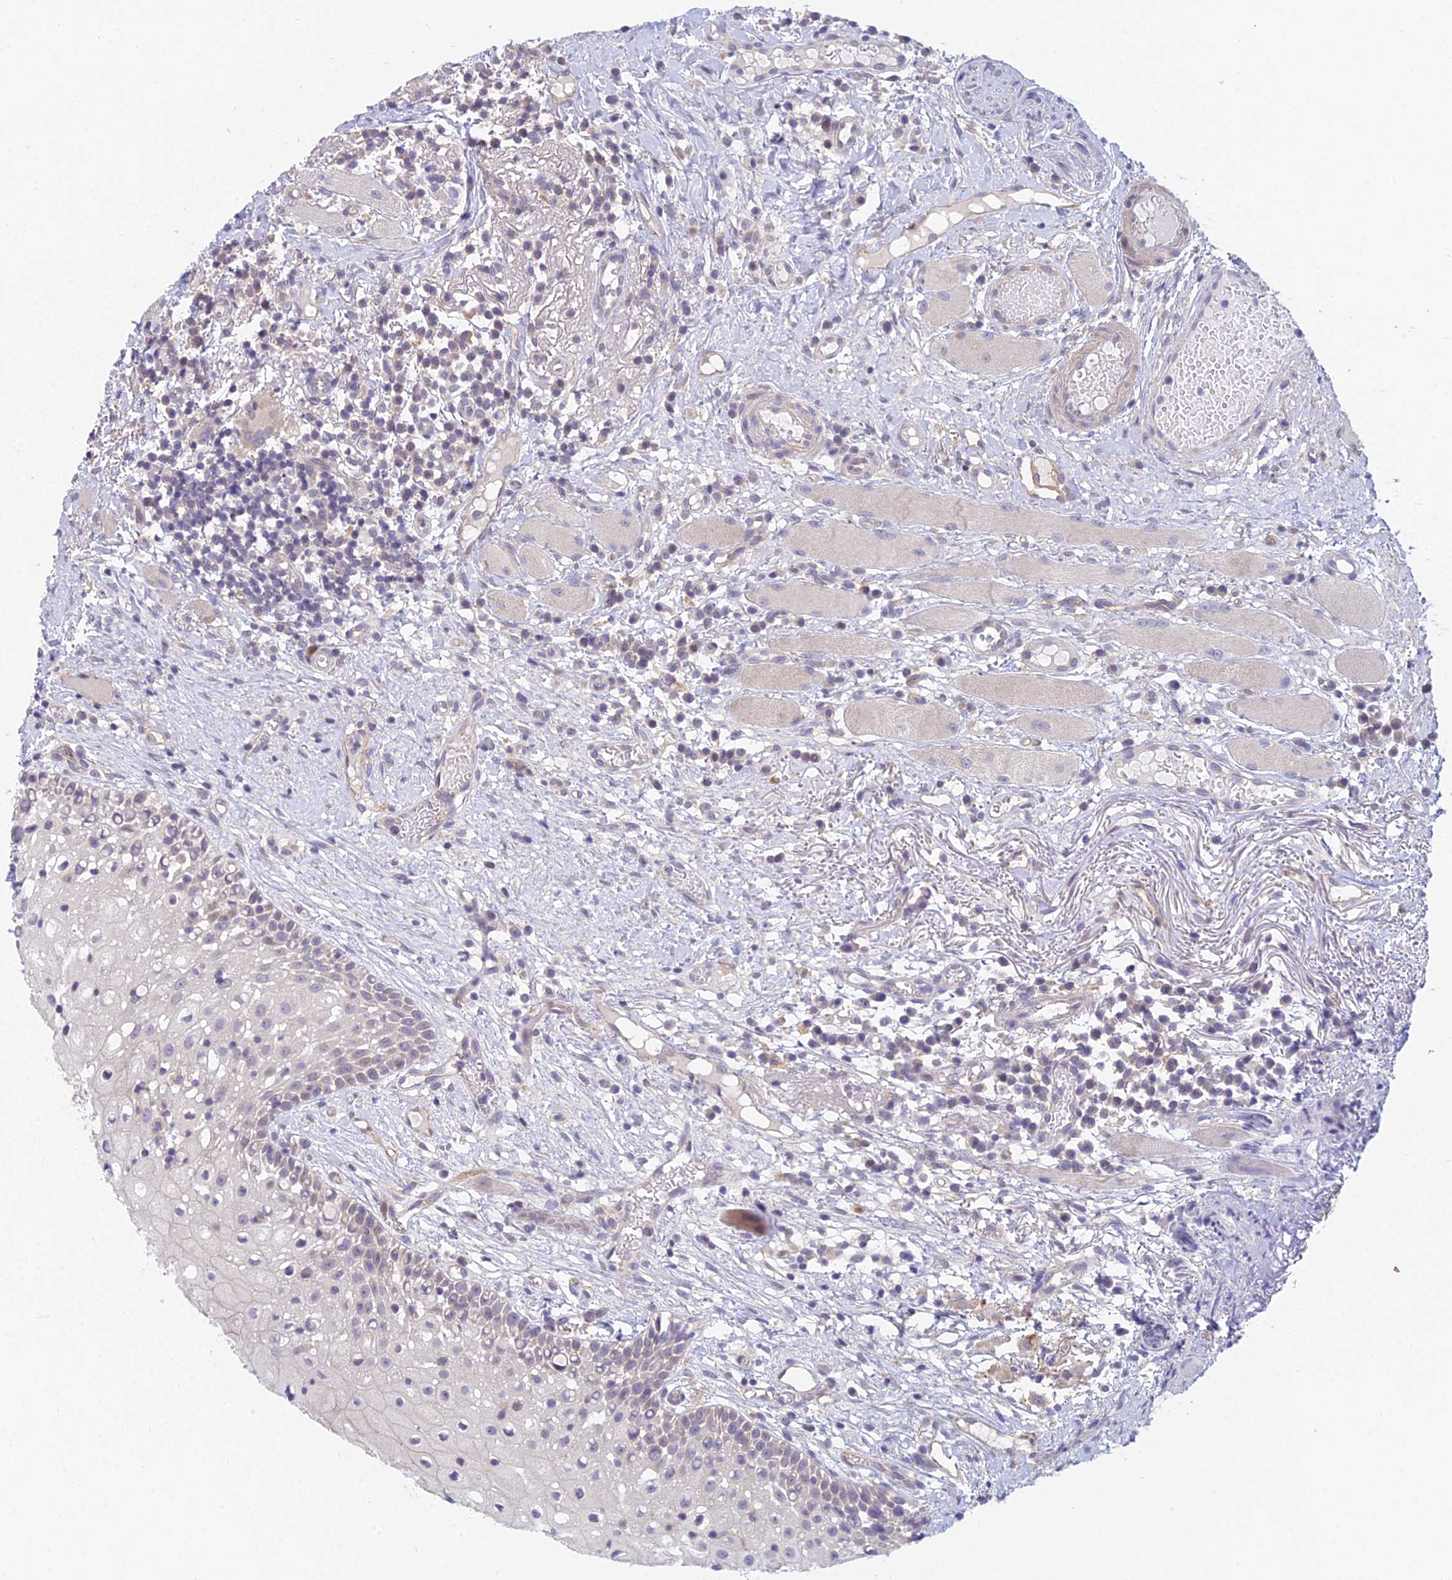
{"staining": {"intensity": "weak", "quantity": "<25%", "location": "cytoplasmic/membranous"}, "tissue": "oral mucosa", "cell_type": "Squamous epithelial cells", "image_type": "normal", "snomed": [{"axis": "morphology", "description": "Normal tissue, NOS"}, {"axis": "topography", "description": "Oral tissue"}], "caption": "Histopathology image shows no significant protein positivity in squamous epithelial cells of unremarkable oral mucosa.", "gene": "METTL26", "patient": {"sex": "female", "age": 69}}